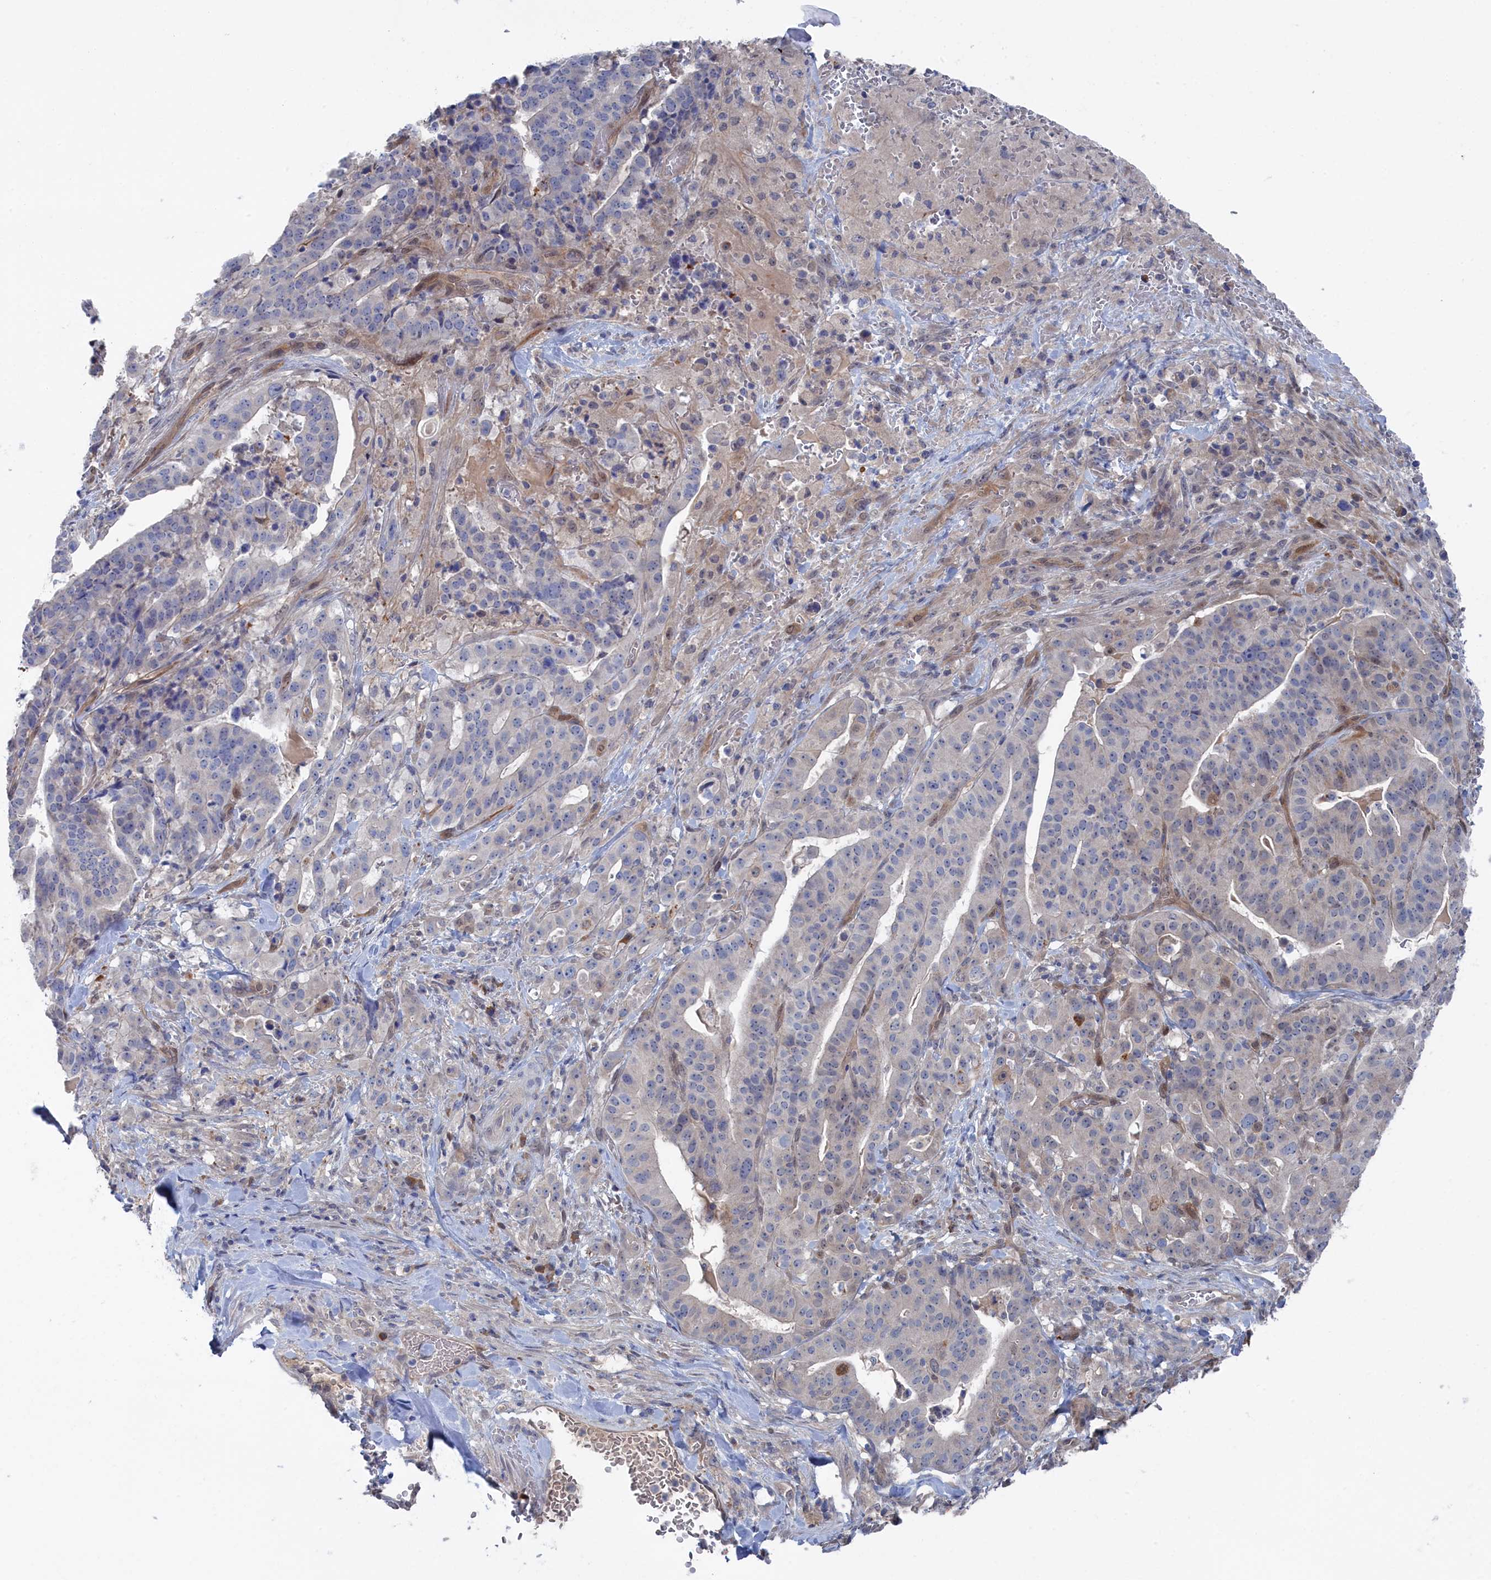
{"staining": {"intensity": "negative", "quantity": "none", "location": "none"}, "tissue": "stomach cancer", "cell_type": "Tumor cells", "image_type": "cancer", "snomed": [{"axis": "morphology", "description": "Adenocarcinoma, NOS"}, {"axis": "topography", "description": "Stomach"}], "caption": "Tumor cells show no significant staining in stomach adenocarcinoma.", "gene": "IRGQ", "patient": {"sex": "male", "age": 48}}